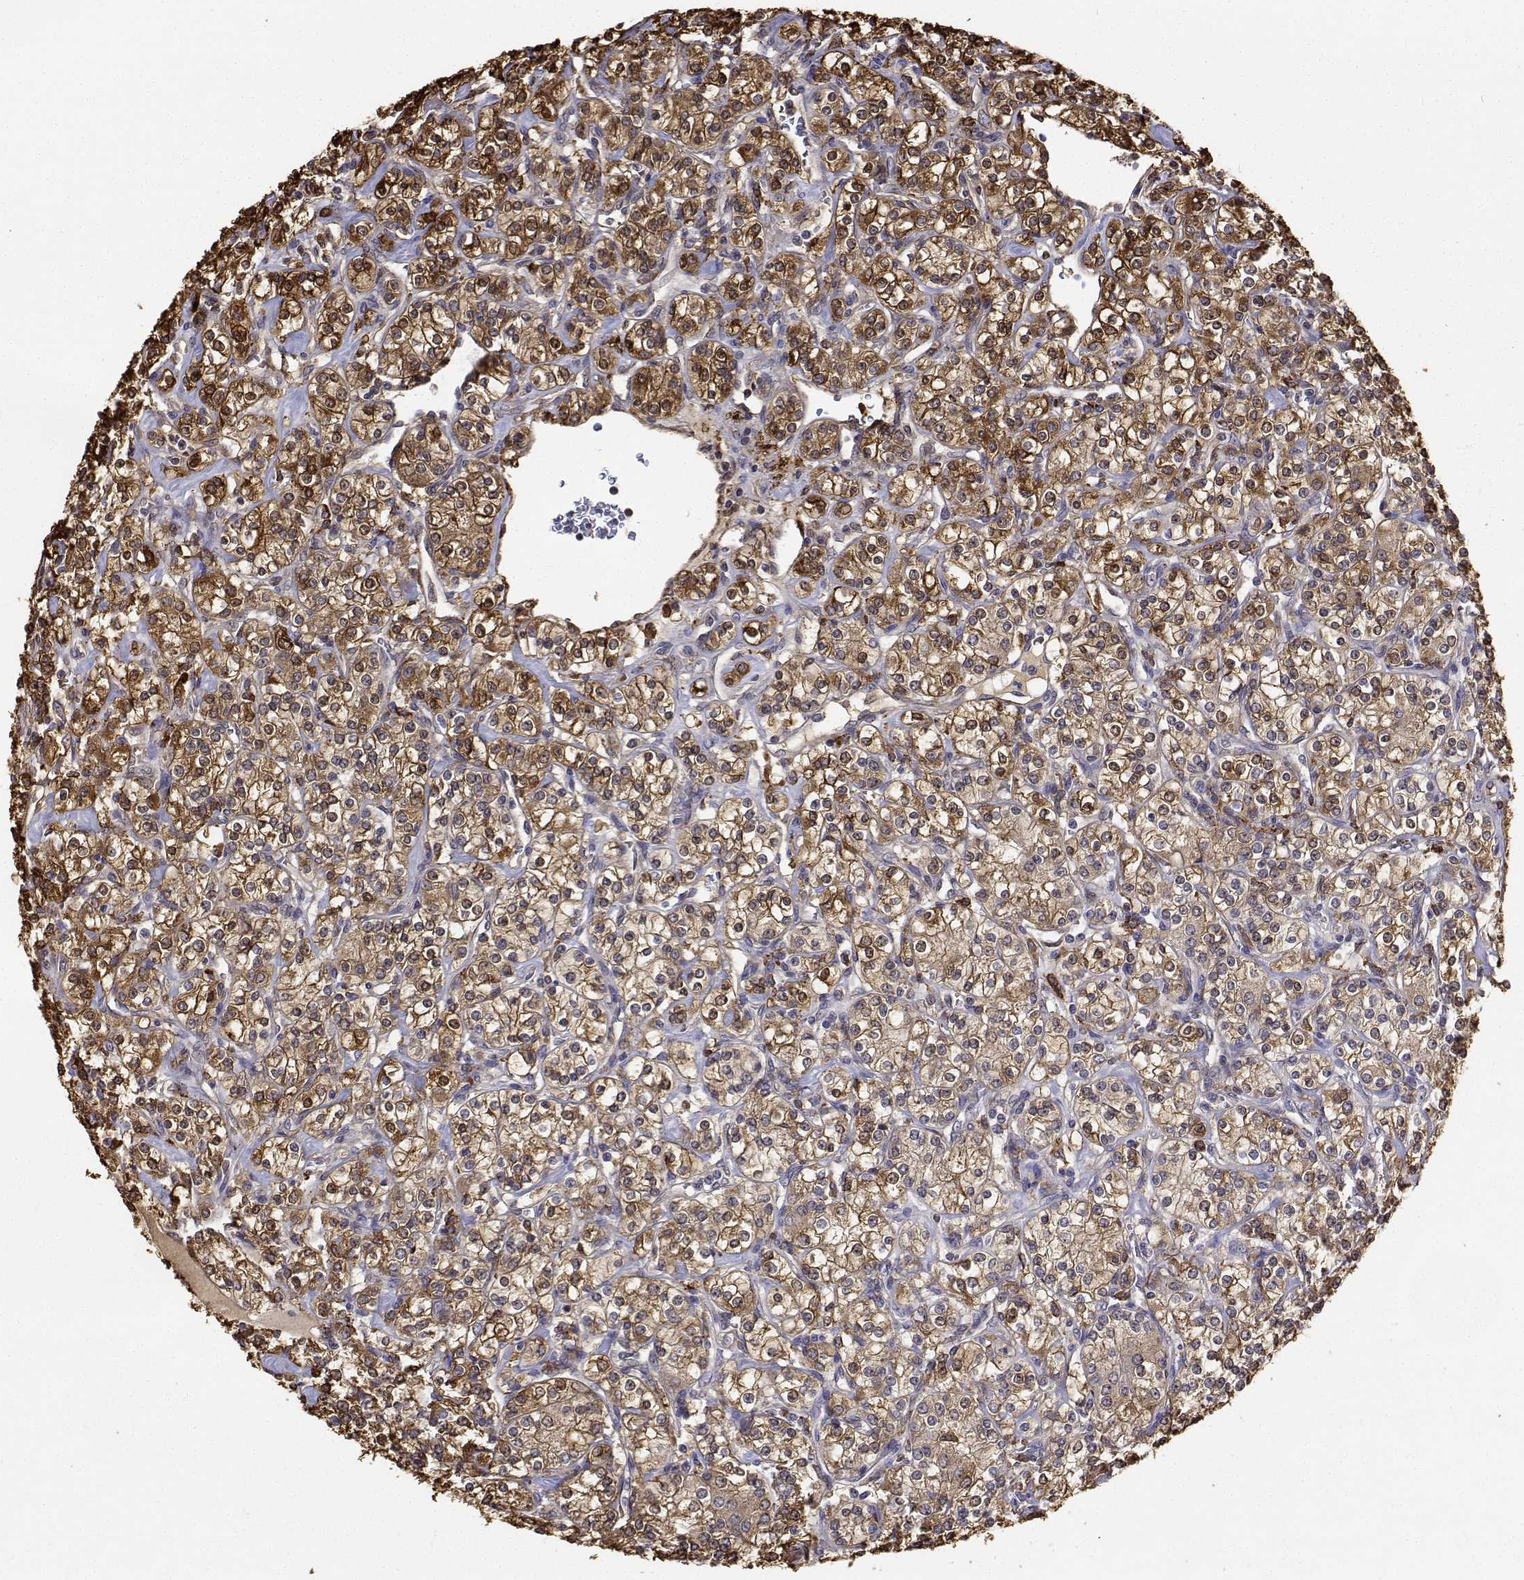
{"staining": {"intensity": "strong", "quantity": ">75%", "location": "cytoplasmic/membranous,nuclear"}, "tissue": "renal cancer", "cell_type": "Tumor cells", "image_type": "cancer", "snomed": [{"axis": "morphology", "description": "Adenocarcinoma, NOS"}, {"axis": "topography", "description": "Kidney"}], "caption": "Renal adenocarcinoma stained with IHC displays strong cytoplasmic/membranous and nuclear staining in about >75% of tumor cells.", "gene": "PCID2", "patient": {"sex": "male", "age": 77}}